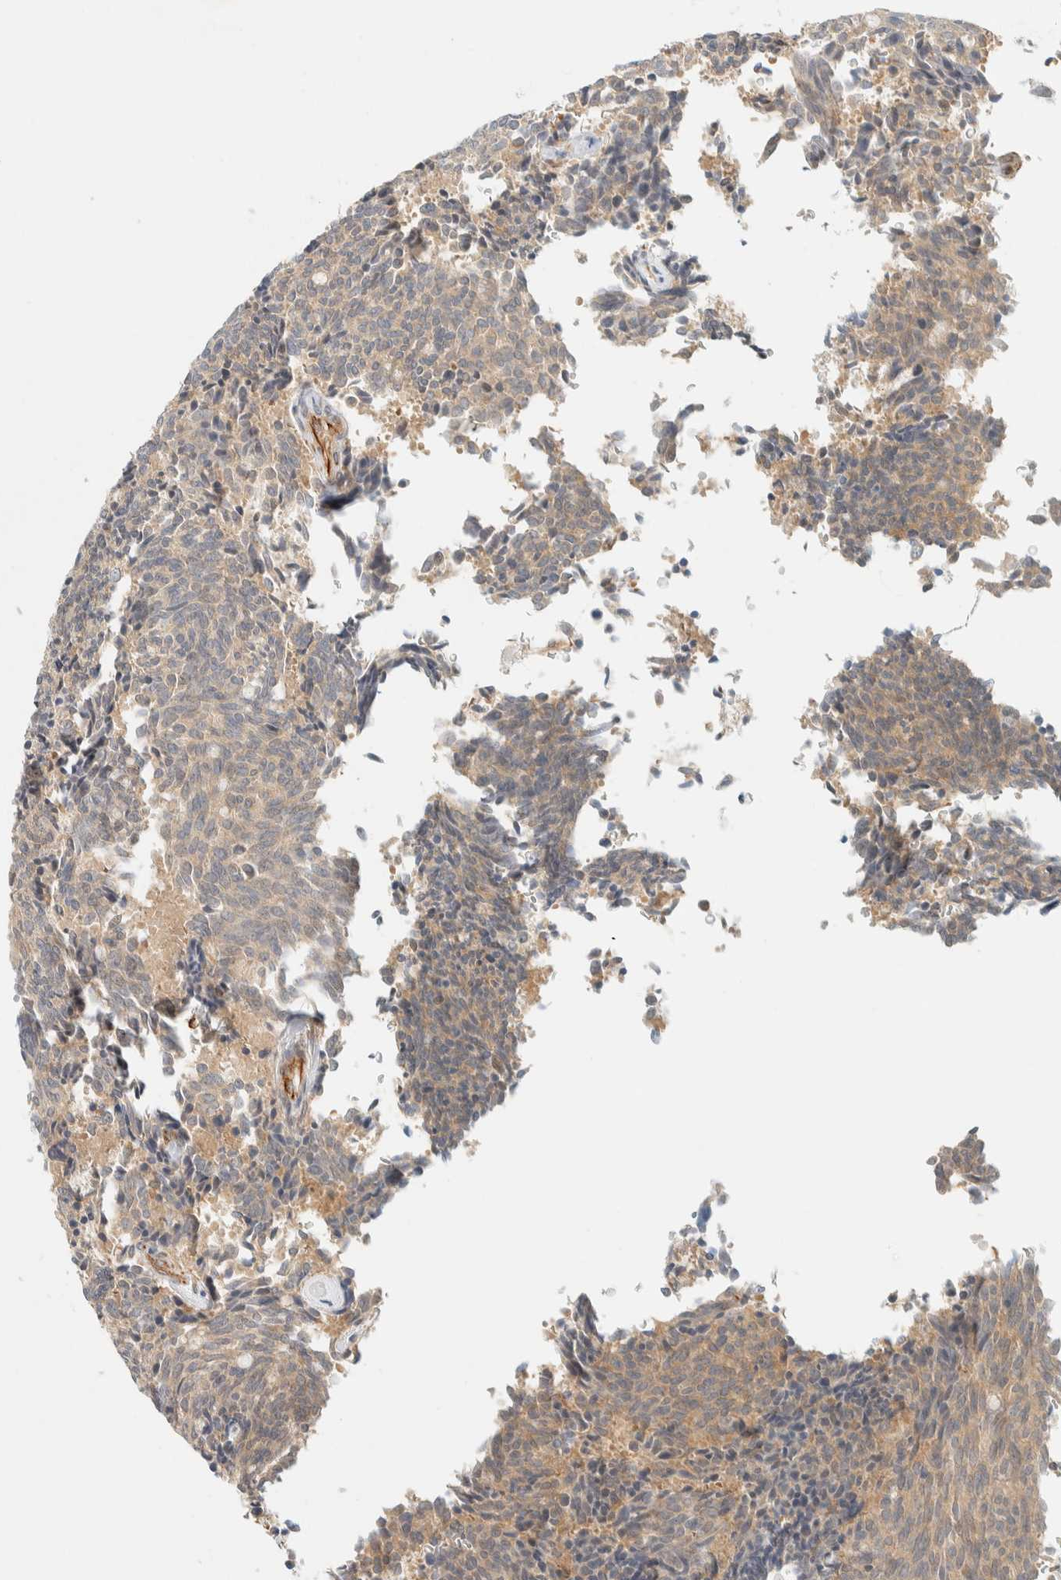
{"staining": {"intensity": "weak", "quantity": ">75%", "location": "cytoplasmic/membranous"}, "tissue": "carcinoid", "cell_type": "Tumor cells", "image_type": "cancer", "snomed": [{"axis": "morphology", "description": "Carcinoid, malignant, NOS"}, {"axis": "topography", "description": "Pancreas"}], "caption": "A low amount of weak cytoplasmic/membranous staining is seen in approximately >75% of tumor cells in carcinoid (malignant) tissue.", "gene": "FAT1", "patient": {"sex": "female", "age": 54}}